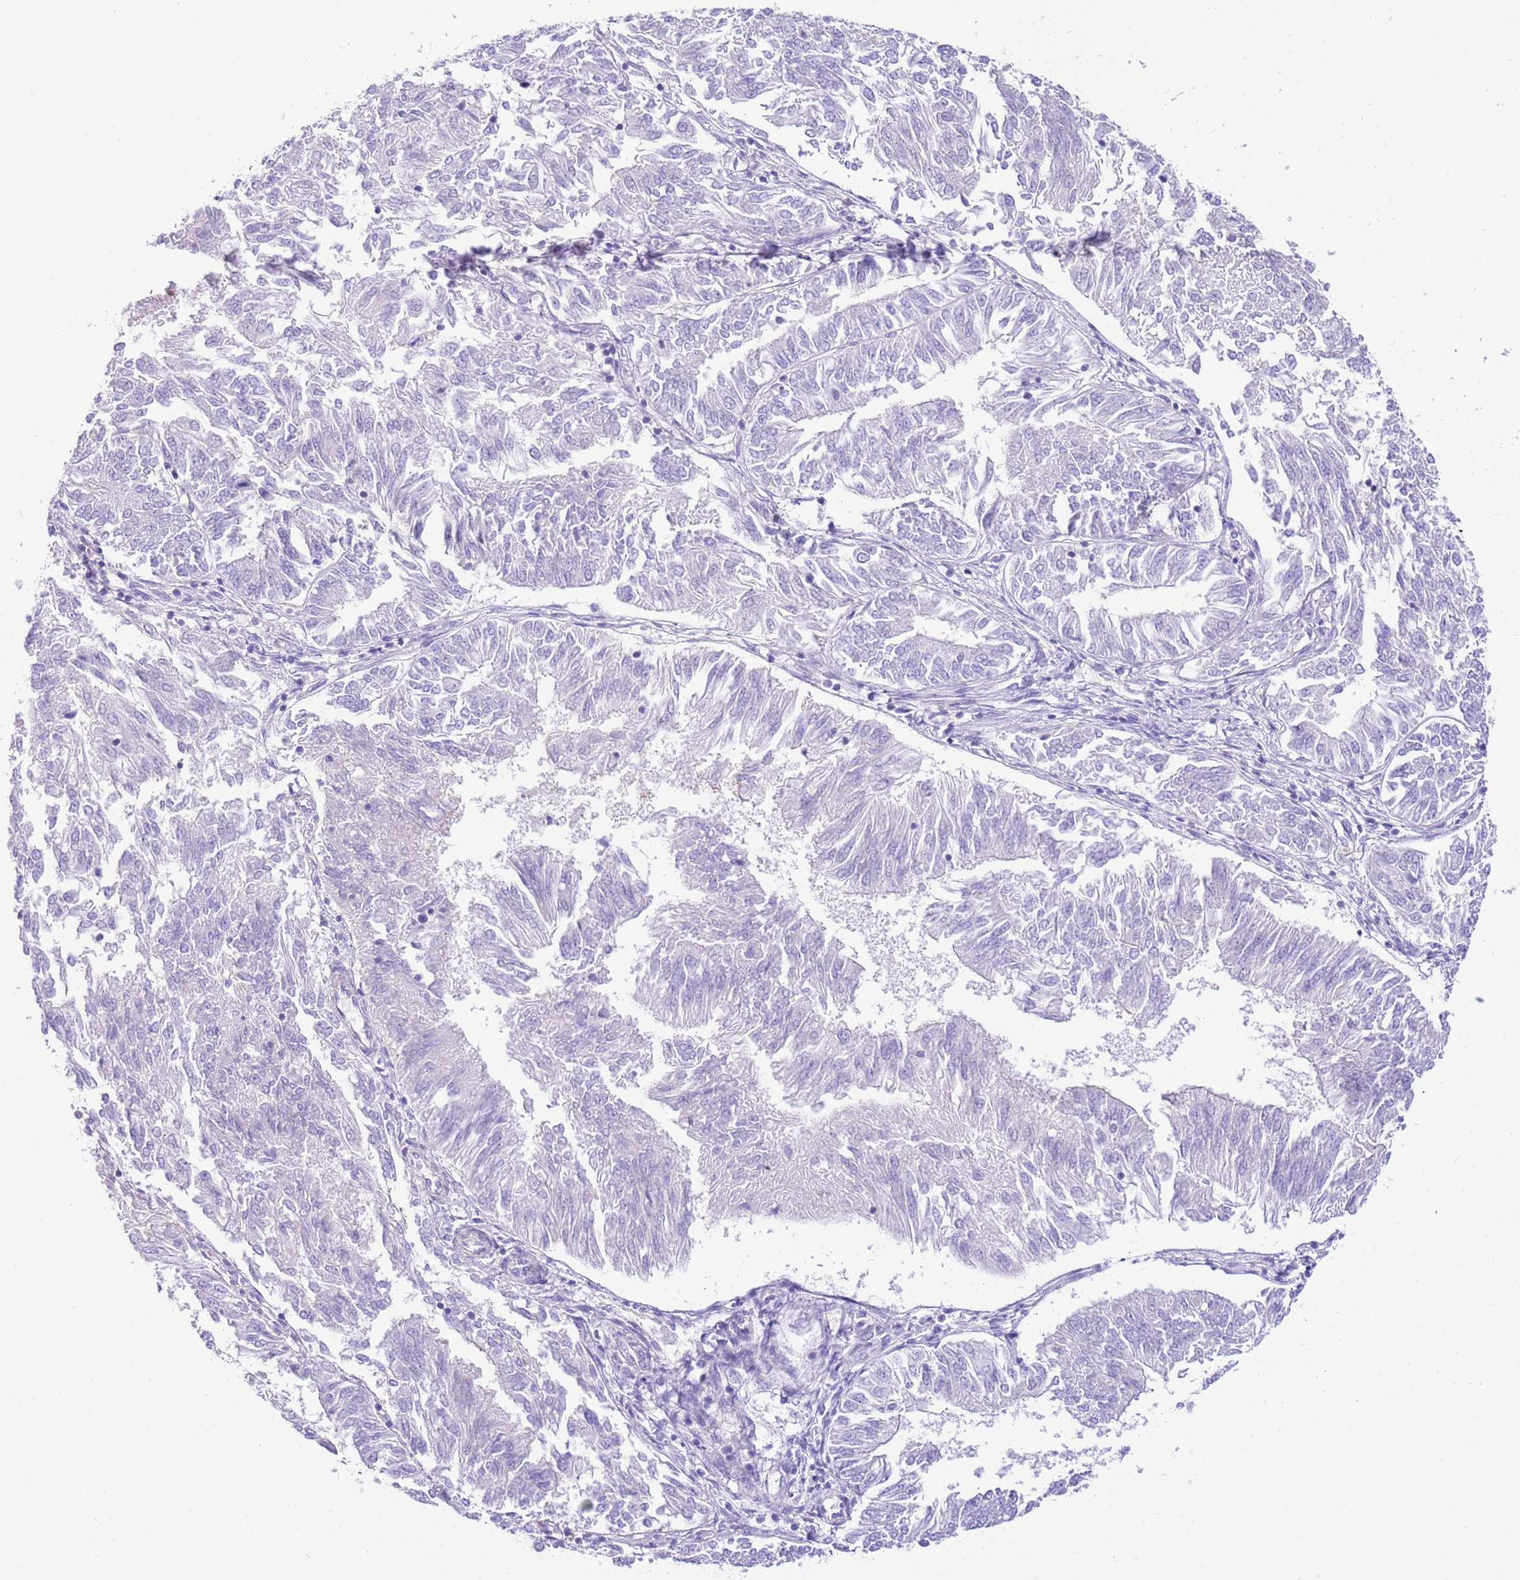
{"staining": {"intensity": "negative", "quantity": "none", "location": "none"}, "tissue": "endometrial cancer", "cell_type": "Tumor cells", "image_type": "cancer", "snomed": [{"axis": "morphology", "description": "Adenocarcinoma, NOS"}, {"axis": "topography", "description": "Endometrium"}], "caption": "There is no significant positivity in tumor cells of endometrial cancer.", "gene": "BHLHA15", "patient": {"sex": "female", "age": 58}}